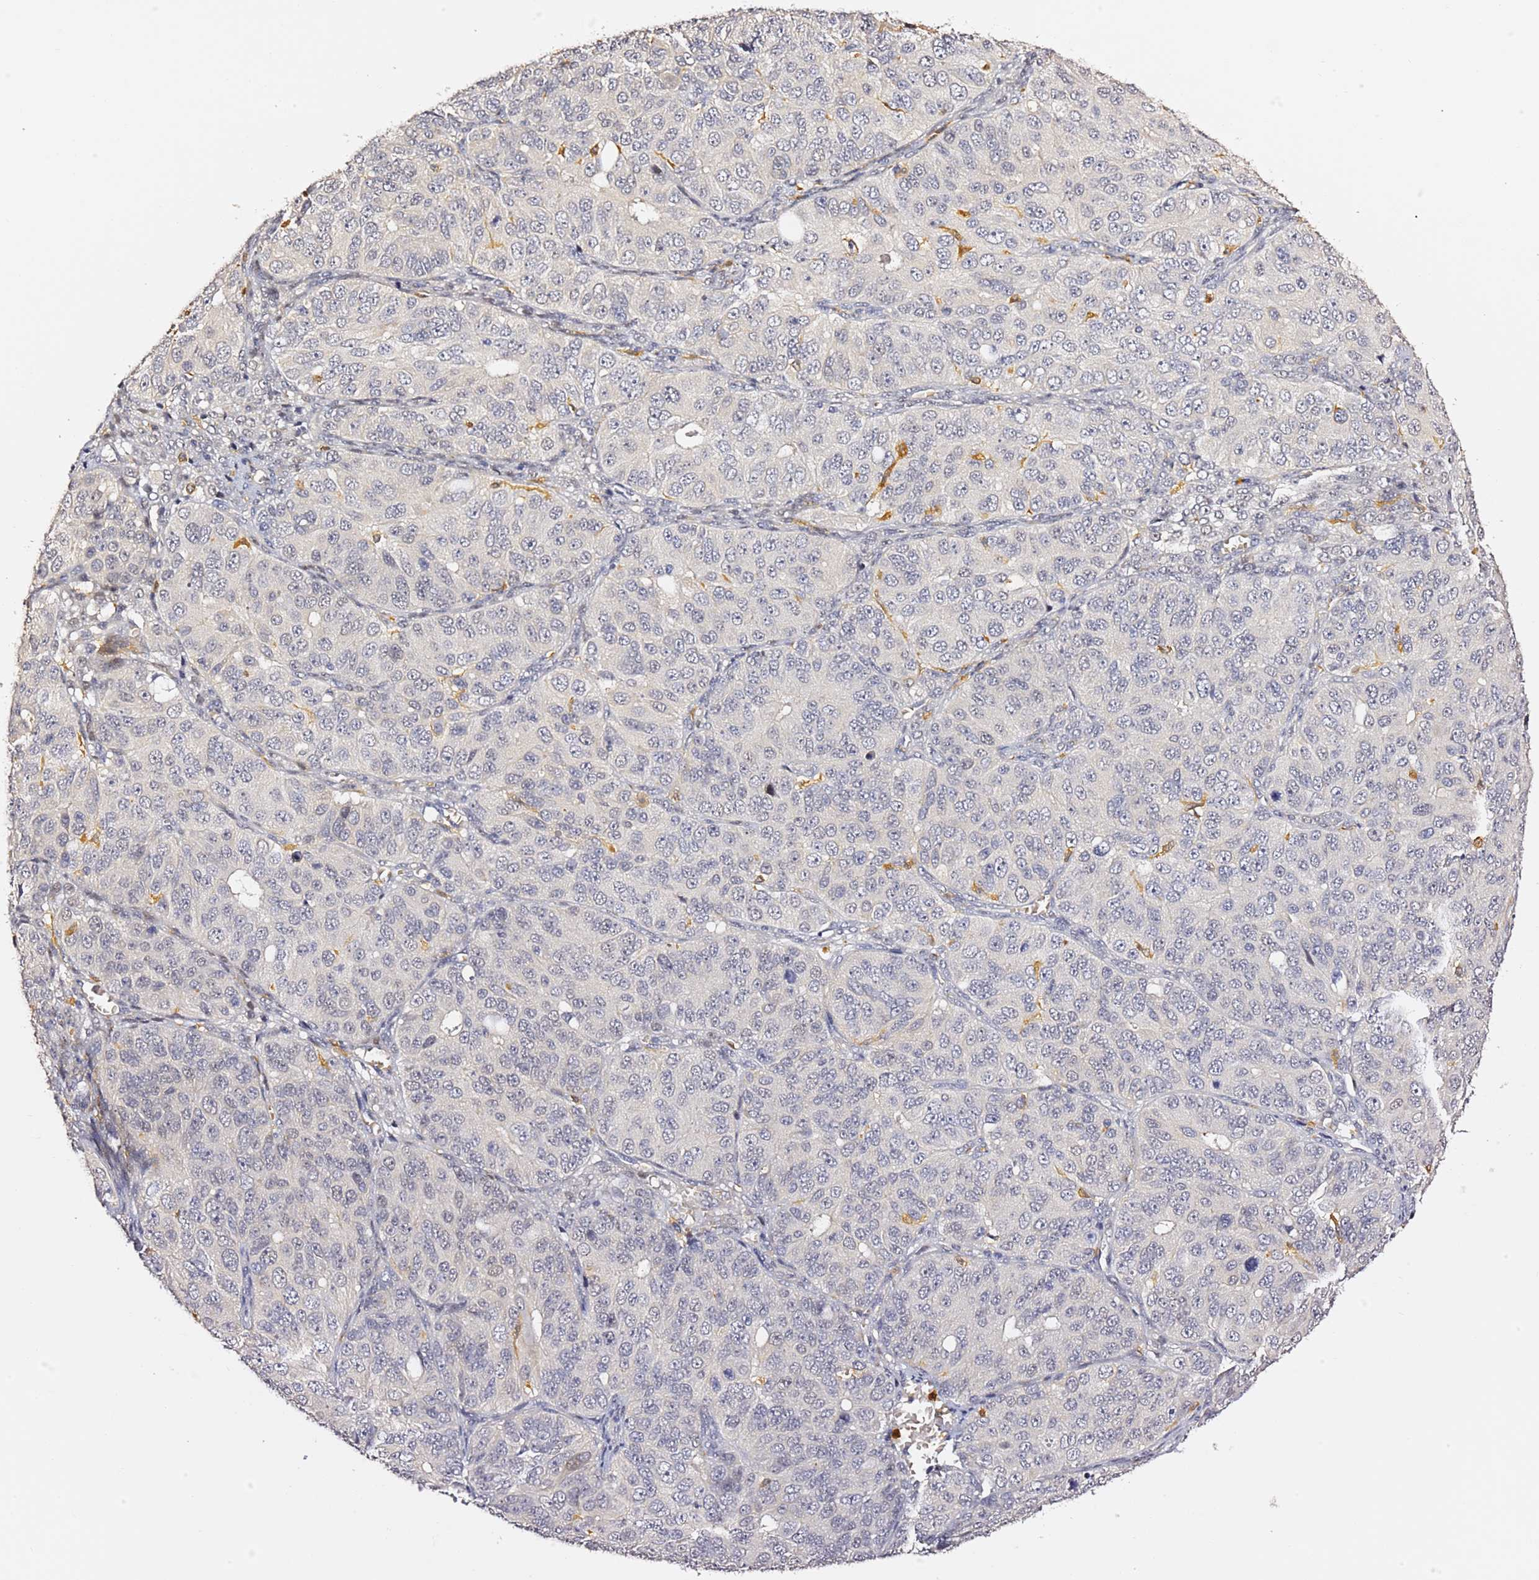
{"staining": {"intensity": "negative", "quantity": "none", "location": "none"}, "tissue": "ovarian cancer", "cell_type": "Tumor cells", "image_type": "cancer", "snomed": [{"axis": "morphology", "description": "Carcinoma, endometroid"}, {"axis": "topography", "description": "Ovary"}], "caption": "Tumor cells show no significant protein positivity in ovarian cancer (endometroid carcinoma). (Immunohistochemistry (ihc), brightfield microscopy, high magnification).", "gene": "IL4I1", "patient": {"sex": "female", "age": 51}}